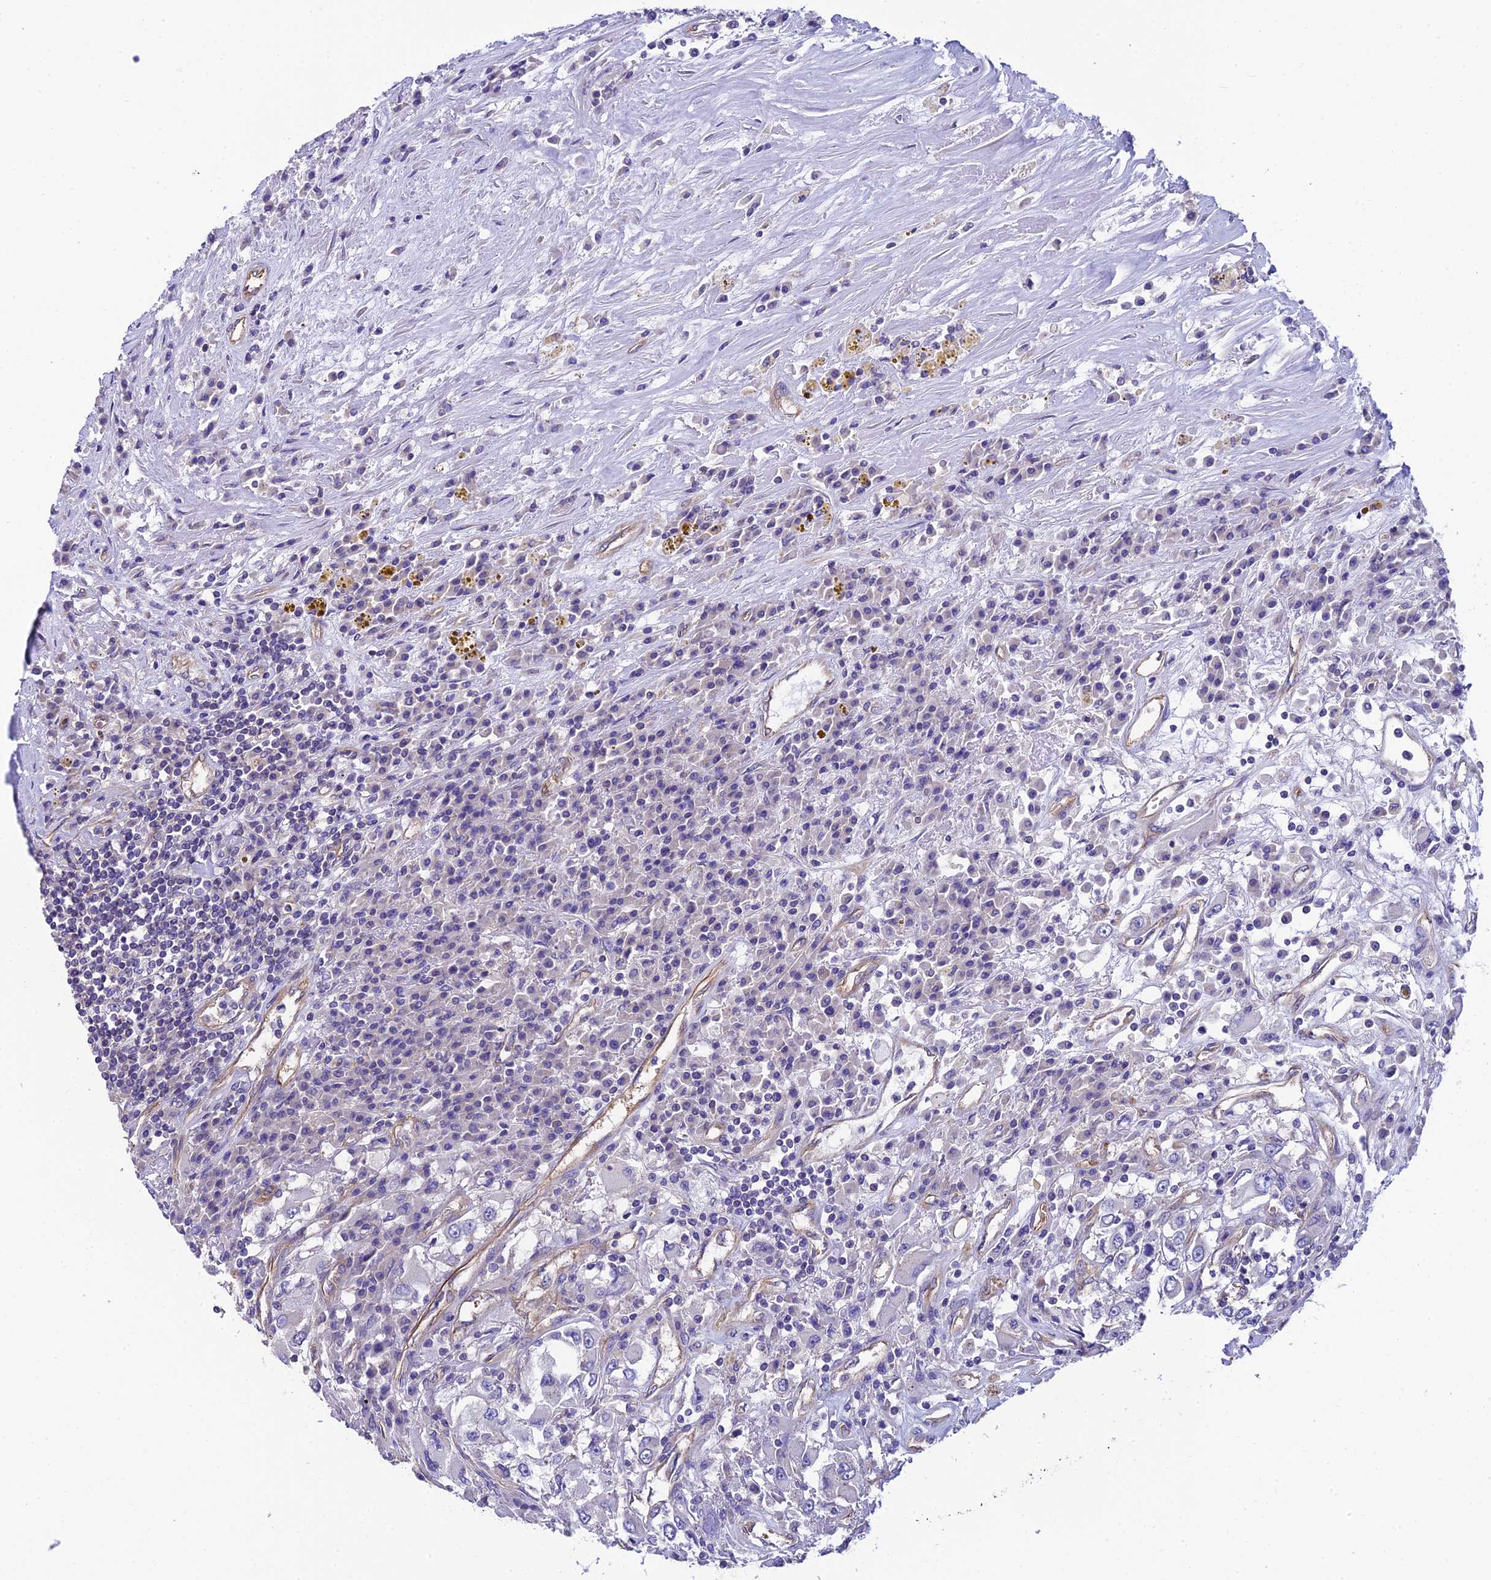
{"staining": {"intensity": "negative", "quantity": "none", "location": "none"}, "tissue": "renal cancer", "cell_type": "Tumor cells", "image_type": "cancer", "snomed": [{"axis": "morphology", "description": "Adenocarcinoma, NOS"}, {"axis": "topography", "description": "Kidney"}], "caption": "Tumor cells are negative for brown protein staining in renal adenocarcinoma.", "gene": "PPFIA3", "patient": {"sex": "female", "age": 52}}